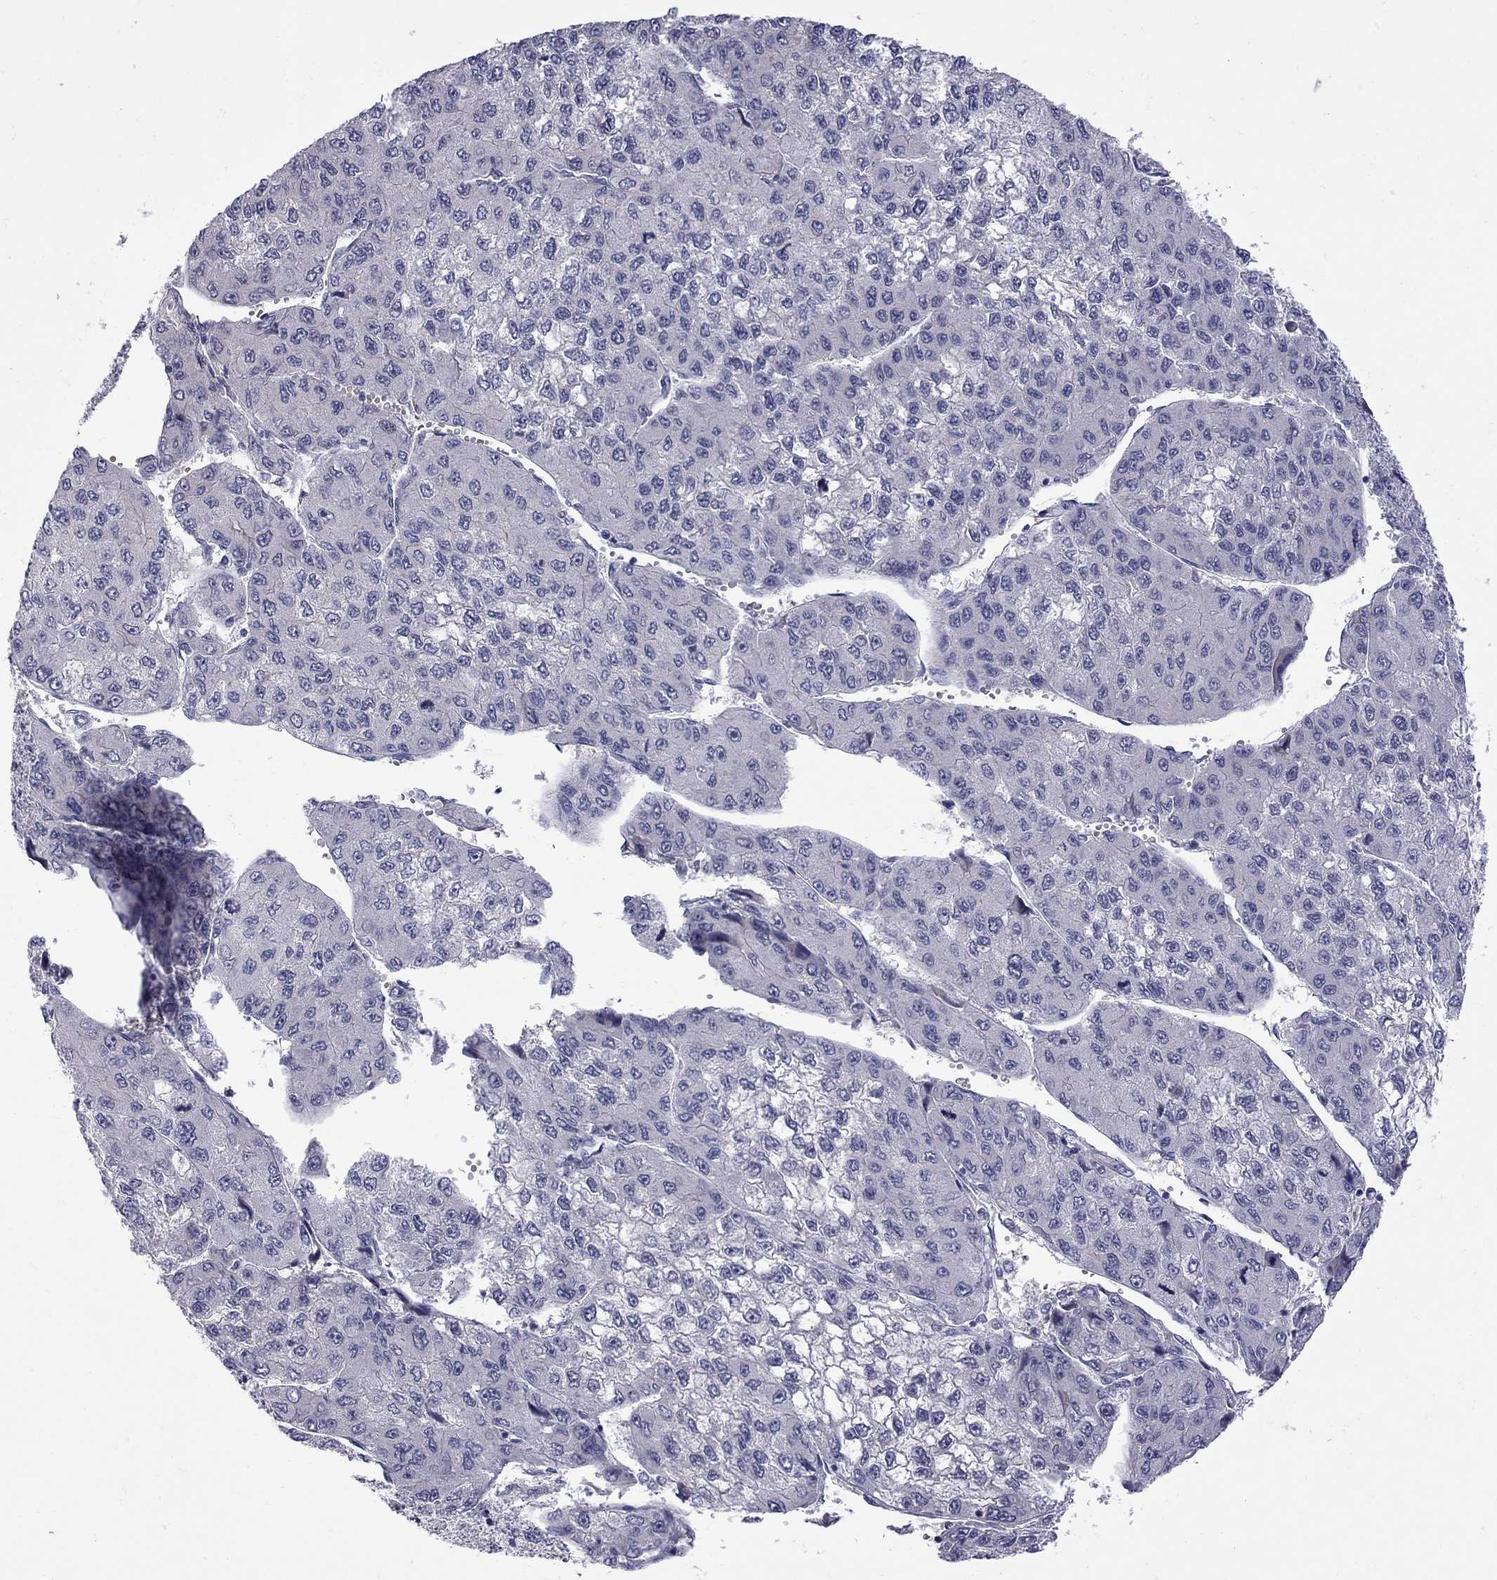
{"staining": {"intensity": "negative", "quantity": "none", "location": "none"}, "tissue": "liver cancer", "cell_type": "Tumor cells", "image_type": "cancer", "snomed": [{"axis": "morphology", "description": "Carcinoma, Hepatocellular, NOS"}, {"axis": "topography", "description": "Liver"}], "caption": "Liver cancer (hepatocellular carcinoma) was stained to show a protein in brown. There is no significant staining in tumor cells.", "gene": "NRARP", "patient": {"sex": "female", "age": 66}}